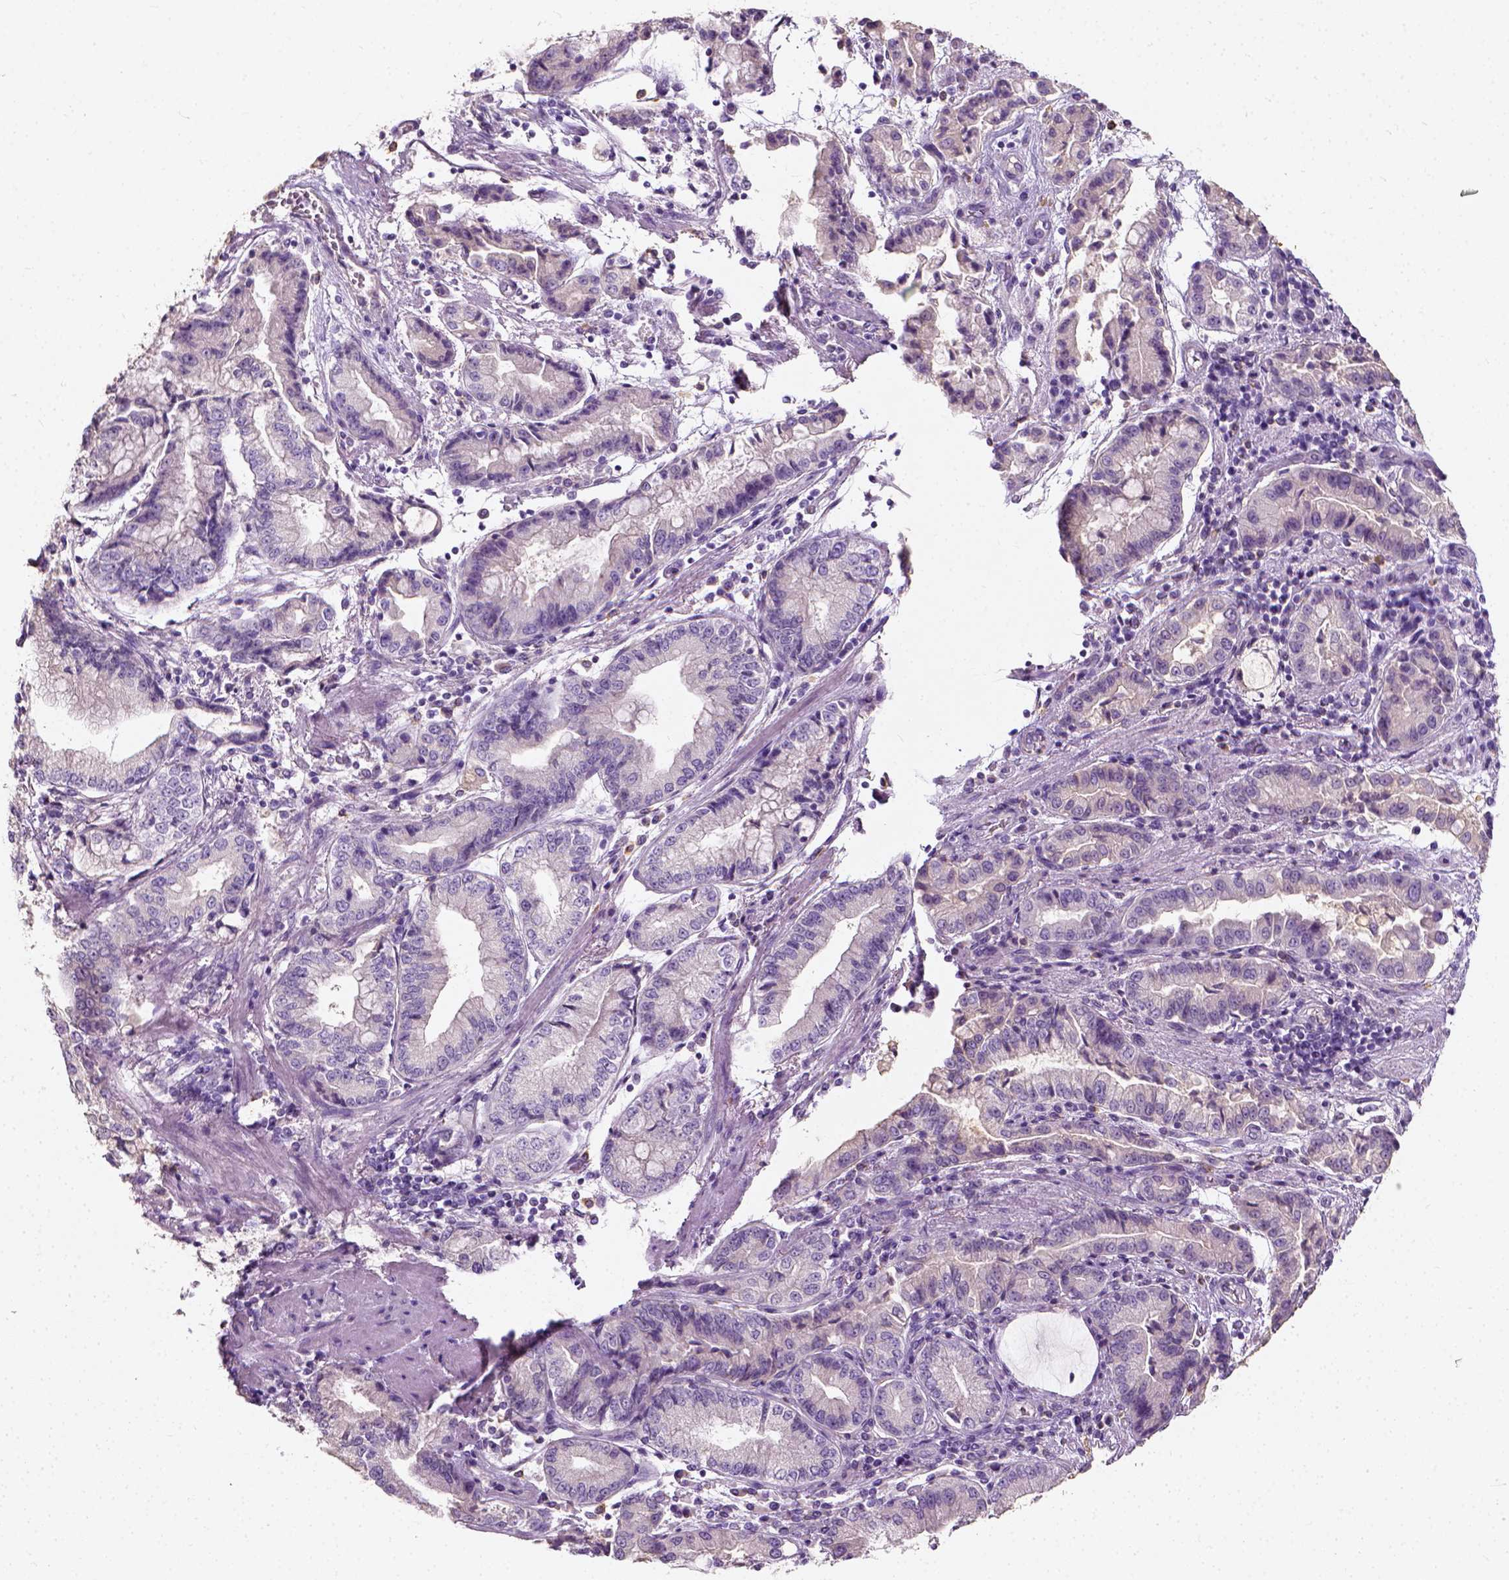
{"staining": {"intensity": "negative", "quantity": "none", "location": "none"}, "tissue": "stomach cancer", "cell_type": "Tumor cells", "image_type": "cancer", "snomed": [{"axis": "morphology", "description": "Adenocarcinoma, NOS"}, {"axis": "topography", "description": "Stomach, upper"}], "caption": "This is a histopathology image of immunohistochemistry staining of adenocarcinoma (stomach), which shows no staining in tumor cells.", "gene": "DHCR24", "patient": {"sex": "female", "age": 74}}